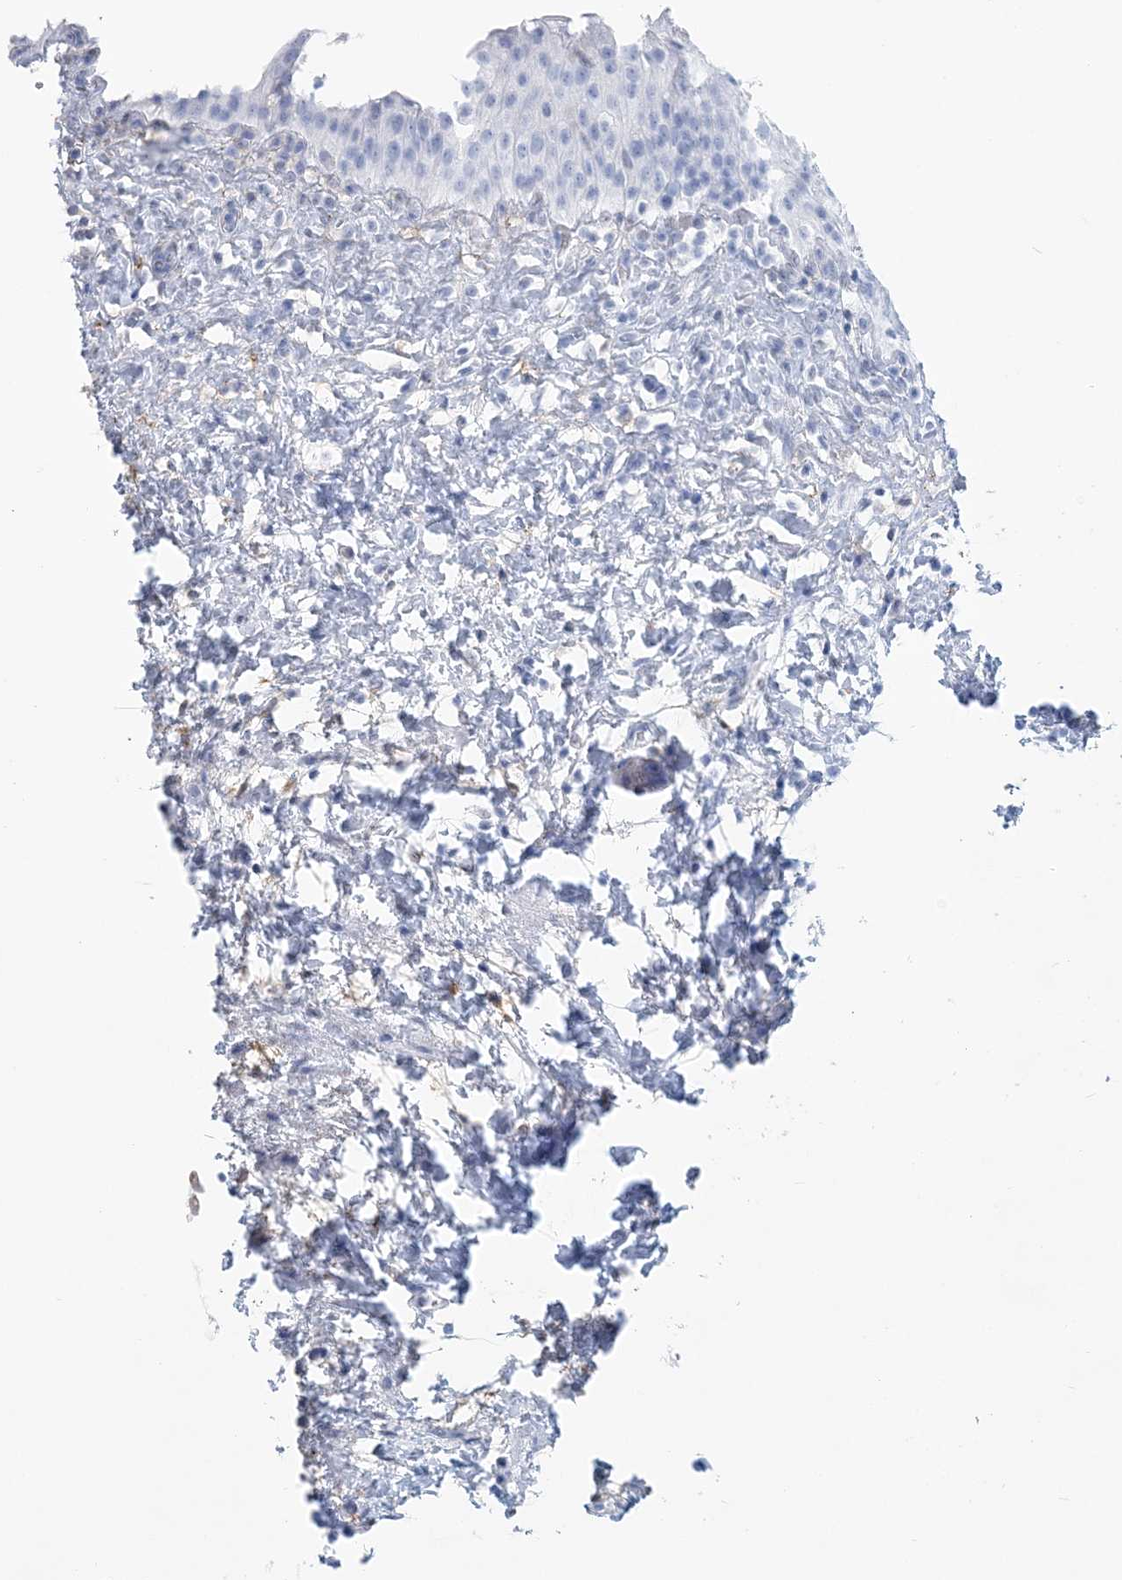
{"staining": {"intensity": "negative", "quantity": "none", "location": "none"}, "tissue": "urinary bladder", "cell_type": "Urothelial cells", "image_type": "normal", "snomed": [{"axis": "morphology", "description": "Normal tissue, NOS"}, {"axis": "topography", "description": "Urinary bladder"}], "caption": "High magnification brightfield microscopy of benign urinary bladder stained with DAB (3,3'-diaminobenzidine) (brown) and counterstained with hematoxylin (blue): urothelial cells show no significant positivity. (IHC, brightfield microscopy, high magnification).", "gene": "NKX6", "patient": {"sex": "female", "age": 27}}